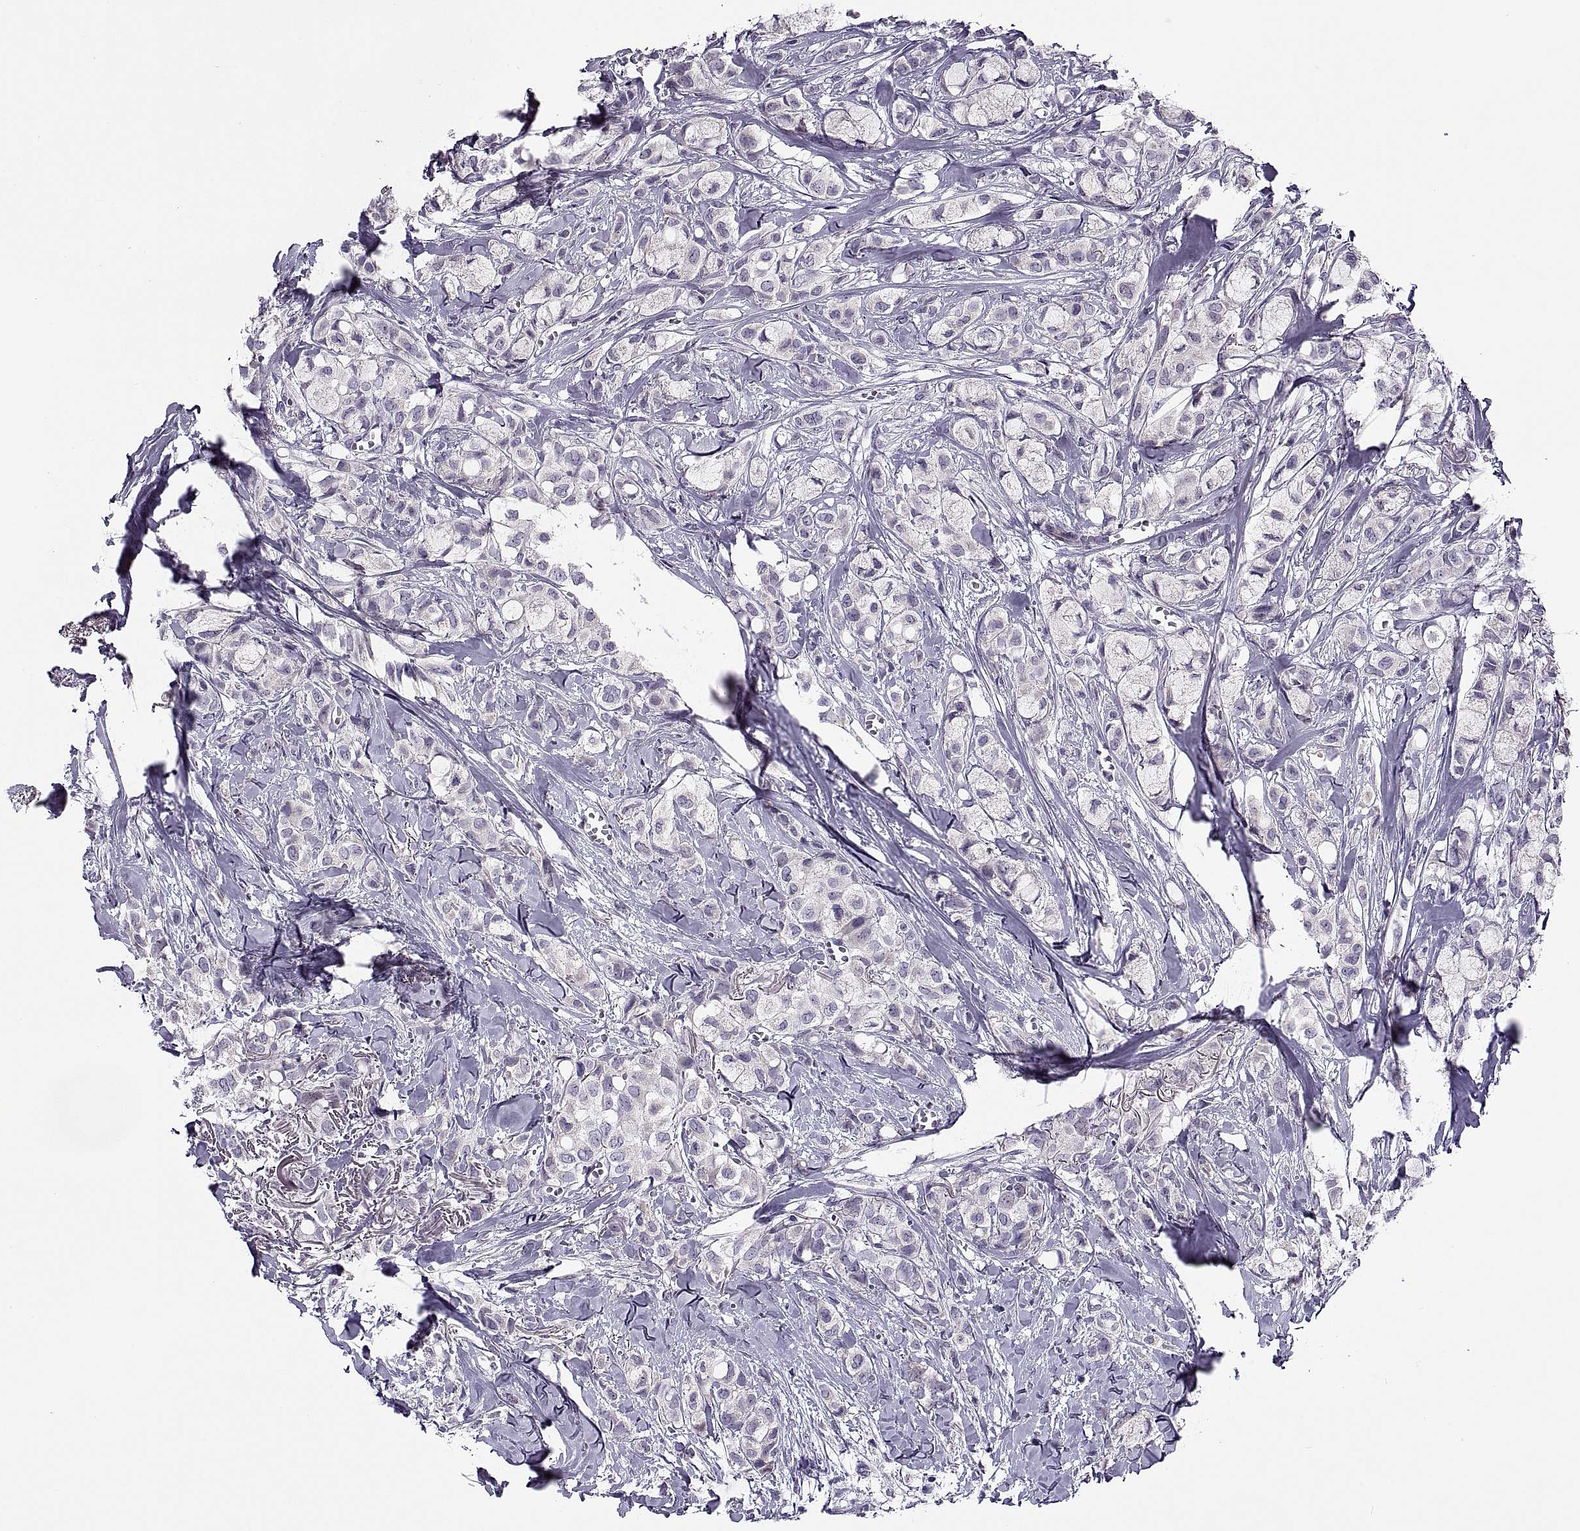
{"staining": {"intensity": "negative", "quantity": "none", "location": "none"}, "tissue": "breast cancer", "cell_type": "Tumor cells", "image_type": "cancer", "snomed": [{"axis": "morphology", "description": "Duct carcinoma"}, {"axis": "topography", "description": "Breast"}], "caption": "Tumor cells are negative for protein expression in human breast cancer (infiltrating ductal carcinoma).", "gene": "MAGEB1", "patient": {"sex": "female", "age": 85}}